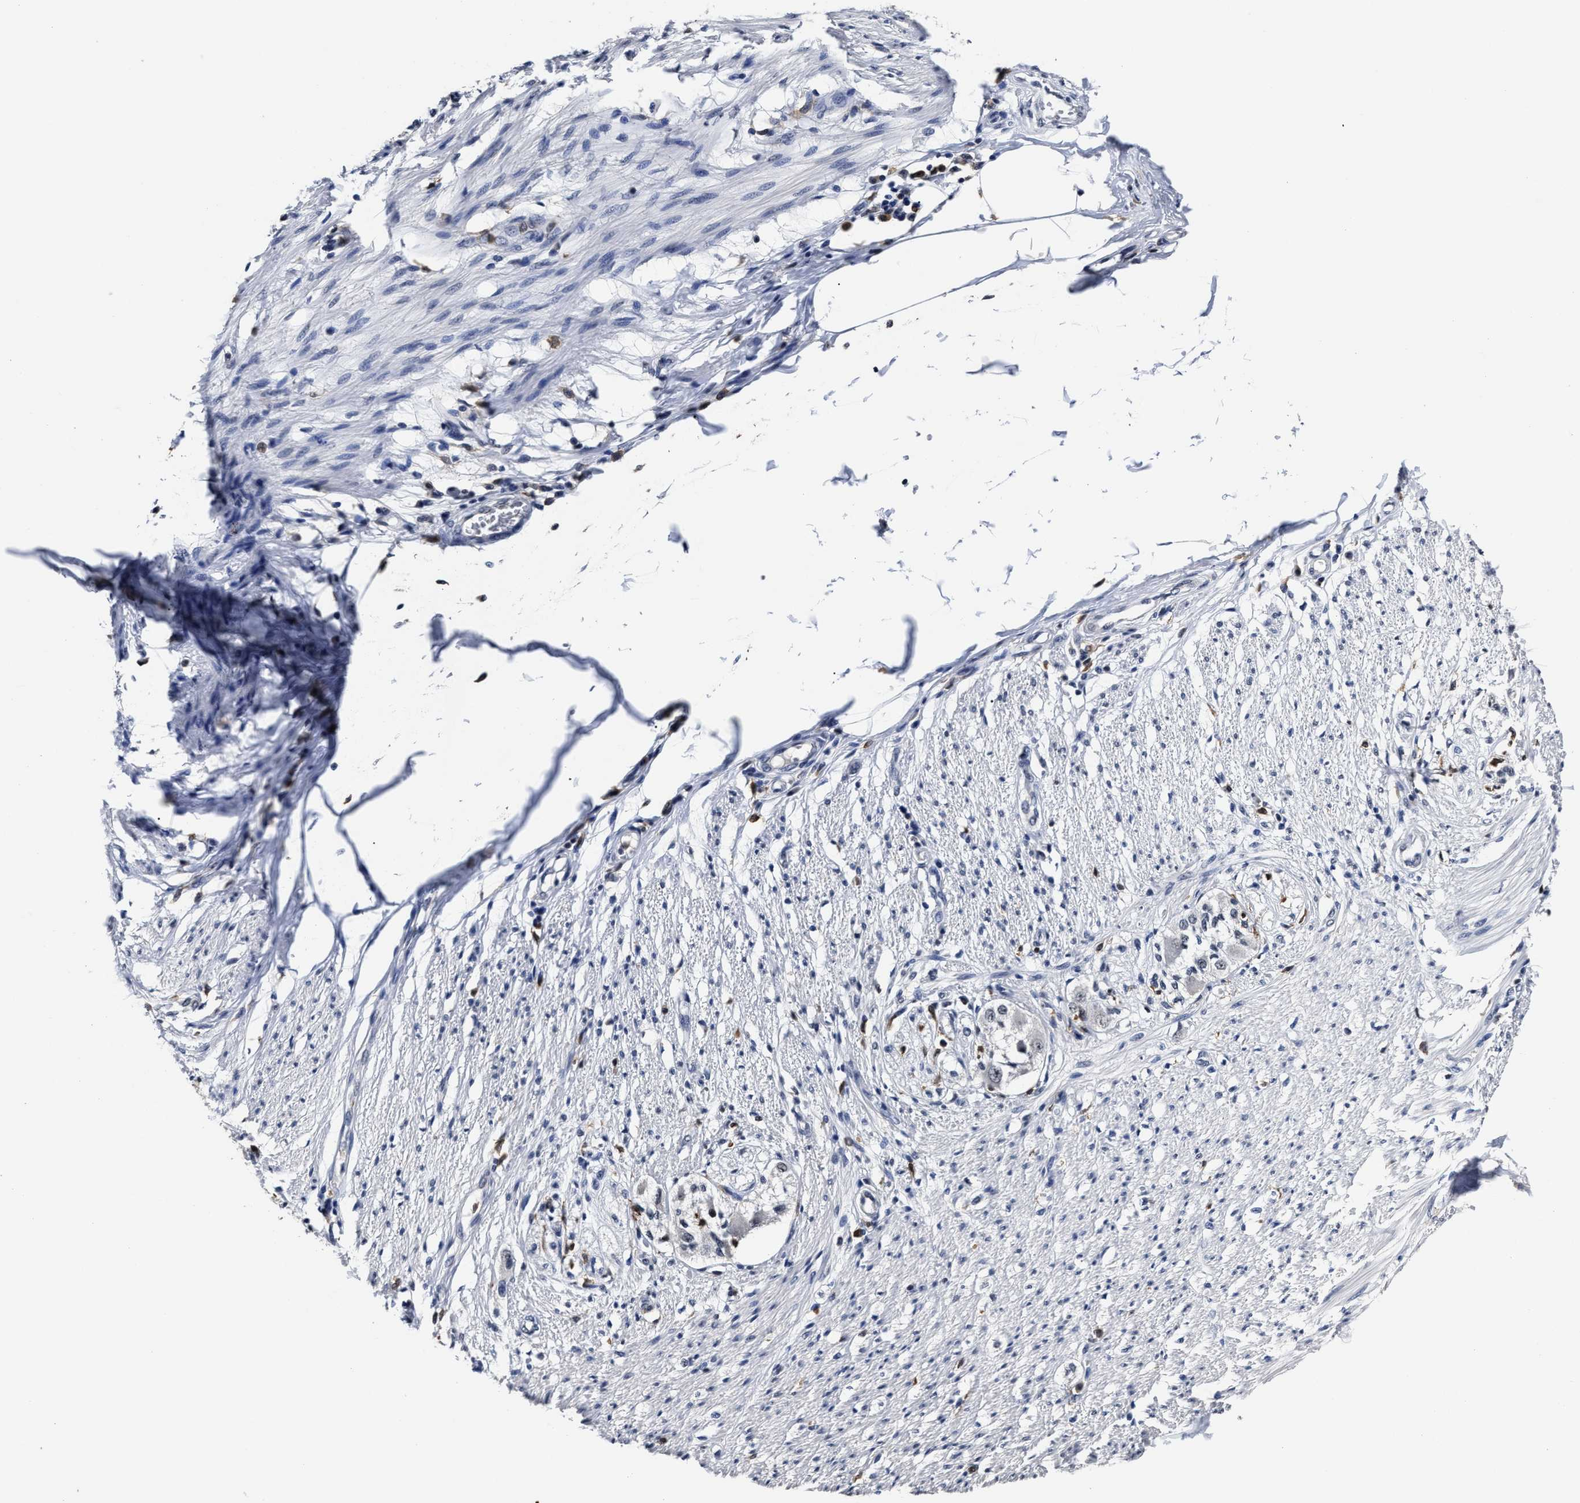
{"staining": {"intensity": "negative", "quantity": "none", "location": "none"}, "tissue": "smooth muscle", "cell_type": "Smooth muscle cells", "image_type": "normal", "snomed": [{"axis": "morphology", "description": "Normal tissue, NOS"}, {"axis": "morphology", "description": "Adenocarcinoma, NOS"}, {"axis": "topography", "description": "Colon"}, {"axis": "topography", "description": "Peripheral nerve tissue"}], "caption": "Immunohistochemical staining of unremarkable smooth muscle reveals no significant expression in smooth muscle cells.", "gene": "PRPF4B", "patient": {"sex": "male", "age": 14}}